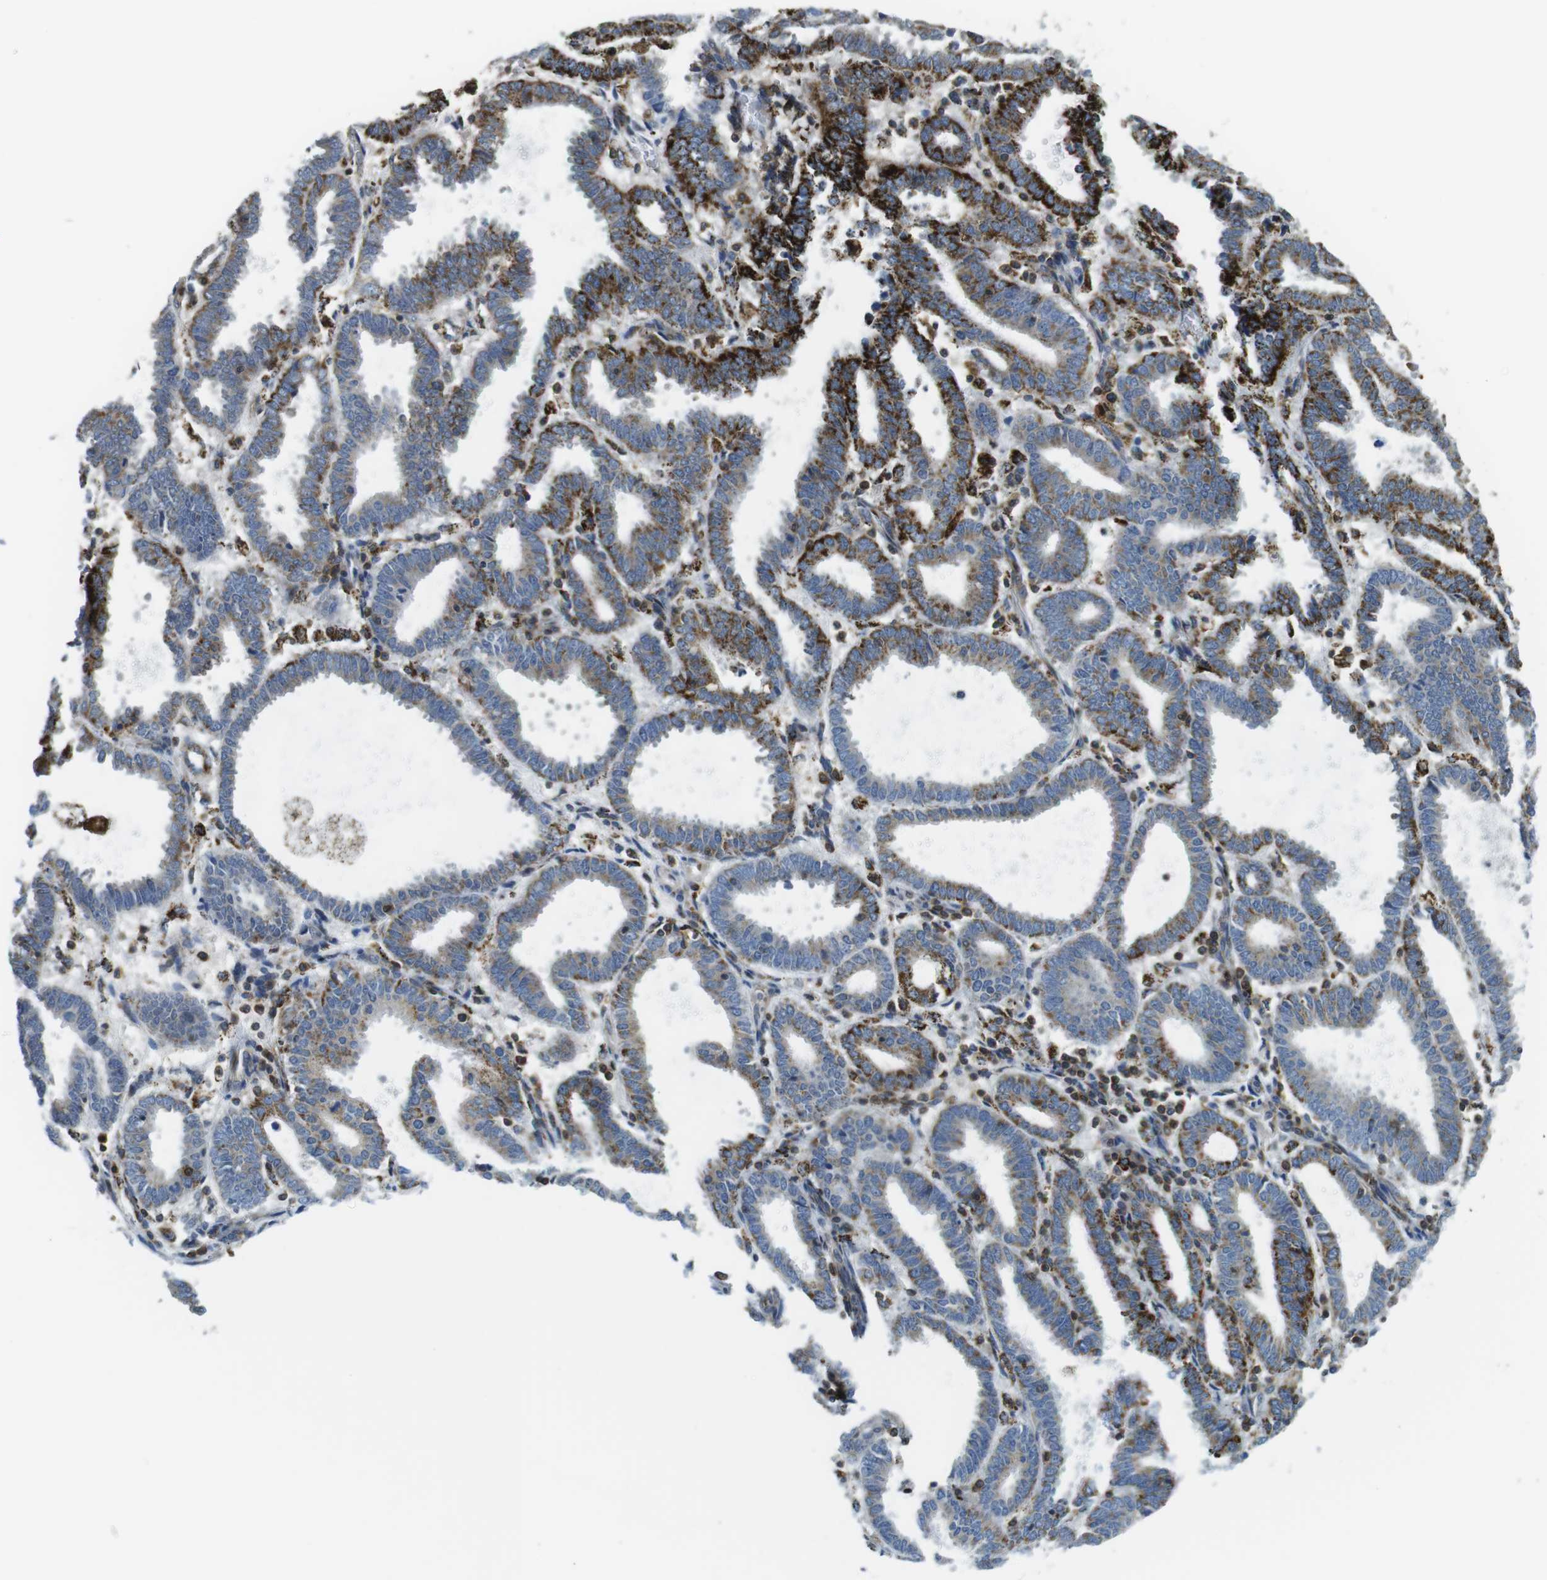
{"staining": {"intensity": "moderate", "quantity": "25%-75%", "location": "cytoplasmic/membranous"}, "tissue": "endometrial cancer", "cell_type": "Tumor cells", "image_type": "cancer", "snomed": [{"axis": "morphology", "description": "Adenocarcinoma, NOS"}, {"axis": "topography", "description": "Uterus"}], "caption": "Moderate cytoplasmic/membranous expression is seen in about 25%-75% of tumor cells in endometrial cancer.", "gene": "KCNE3", "patient": {"sex": "female", "age": 83}}